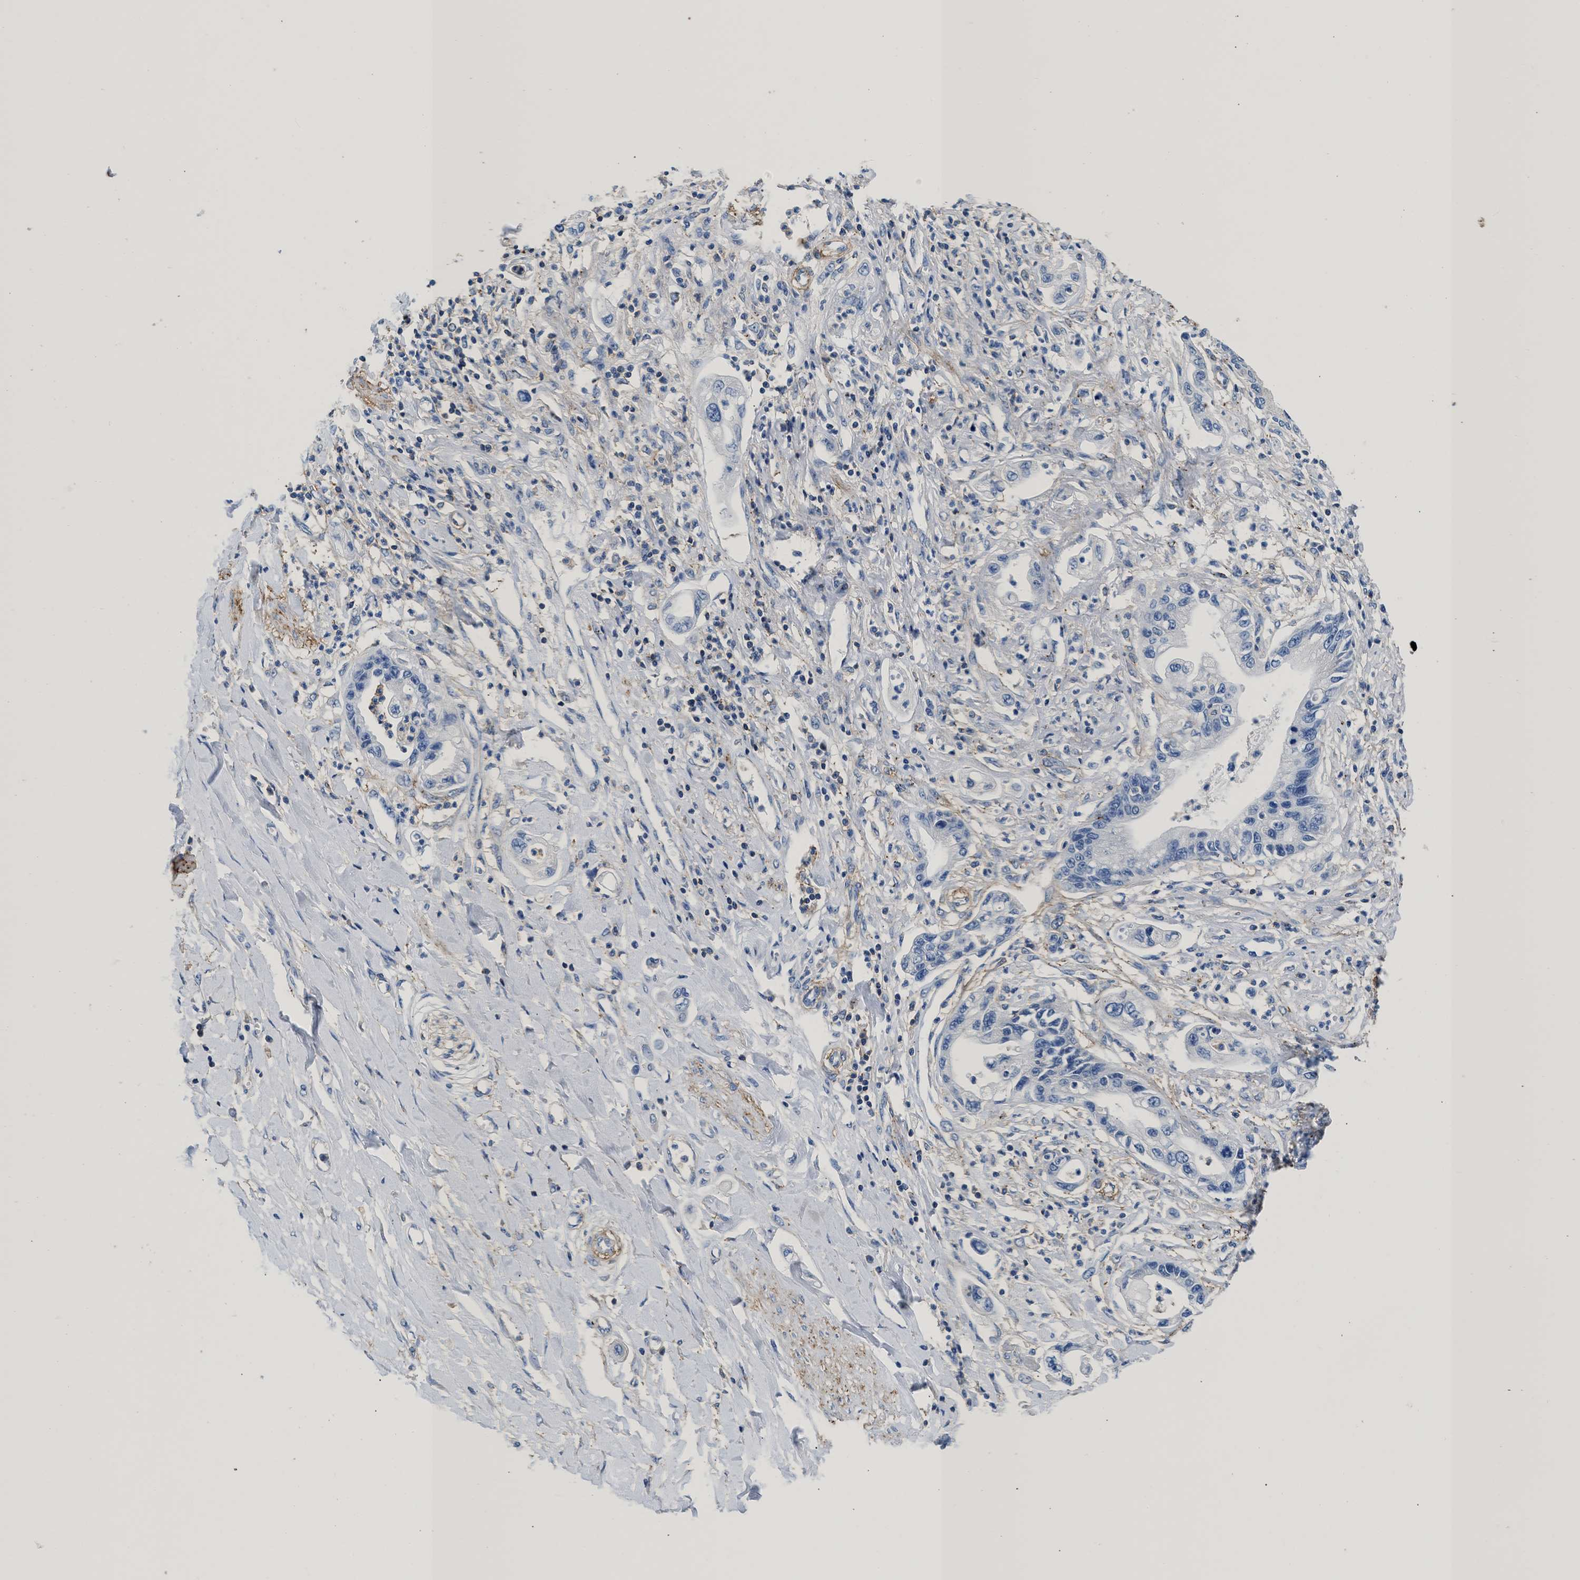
{"staining": {"intensity": "negative", "quantity": "none", "location": "none"}, "tissue": "pancreatic cancer", "cell_type": "Tumor cells", "image_type": "cancer", "snomed": [{"axis": "morphology", "description": "Adenocarcinoma, NOS"}, {"axis": "topography", "description": "Pancreas"}], "caption": "This is an immunohistochemistry (IHC) histopathology image of pancreatic adenocarcinoma. There is no positivity in tumor cells.", "gene": "KCNQ4", "patient": {"sex": "male", "age": 56}}